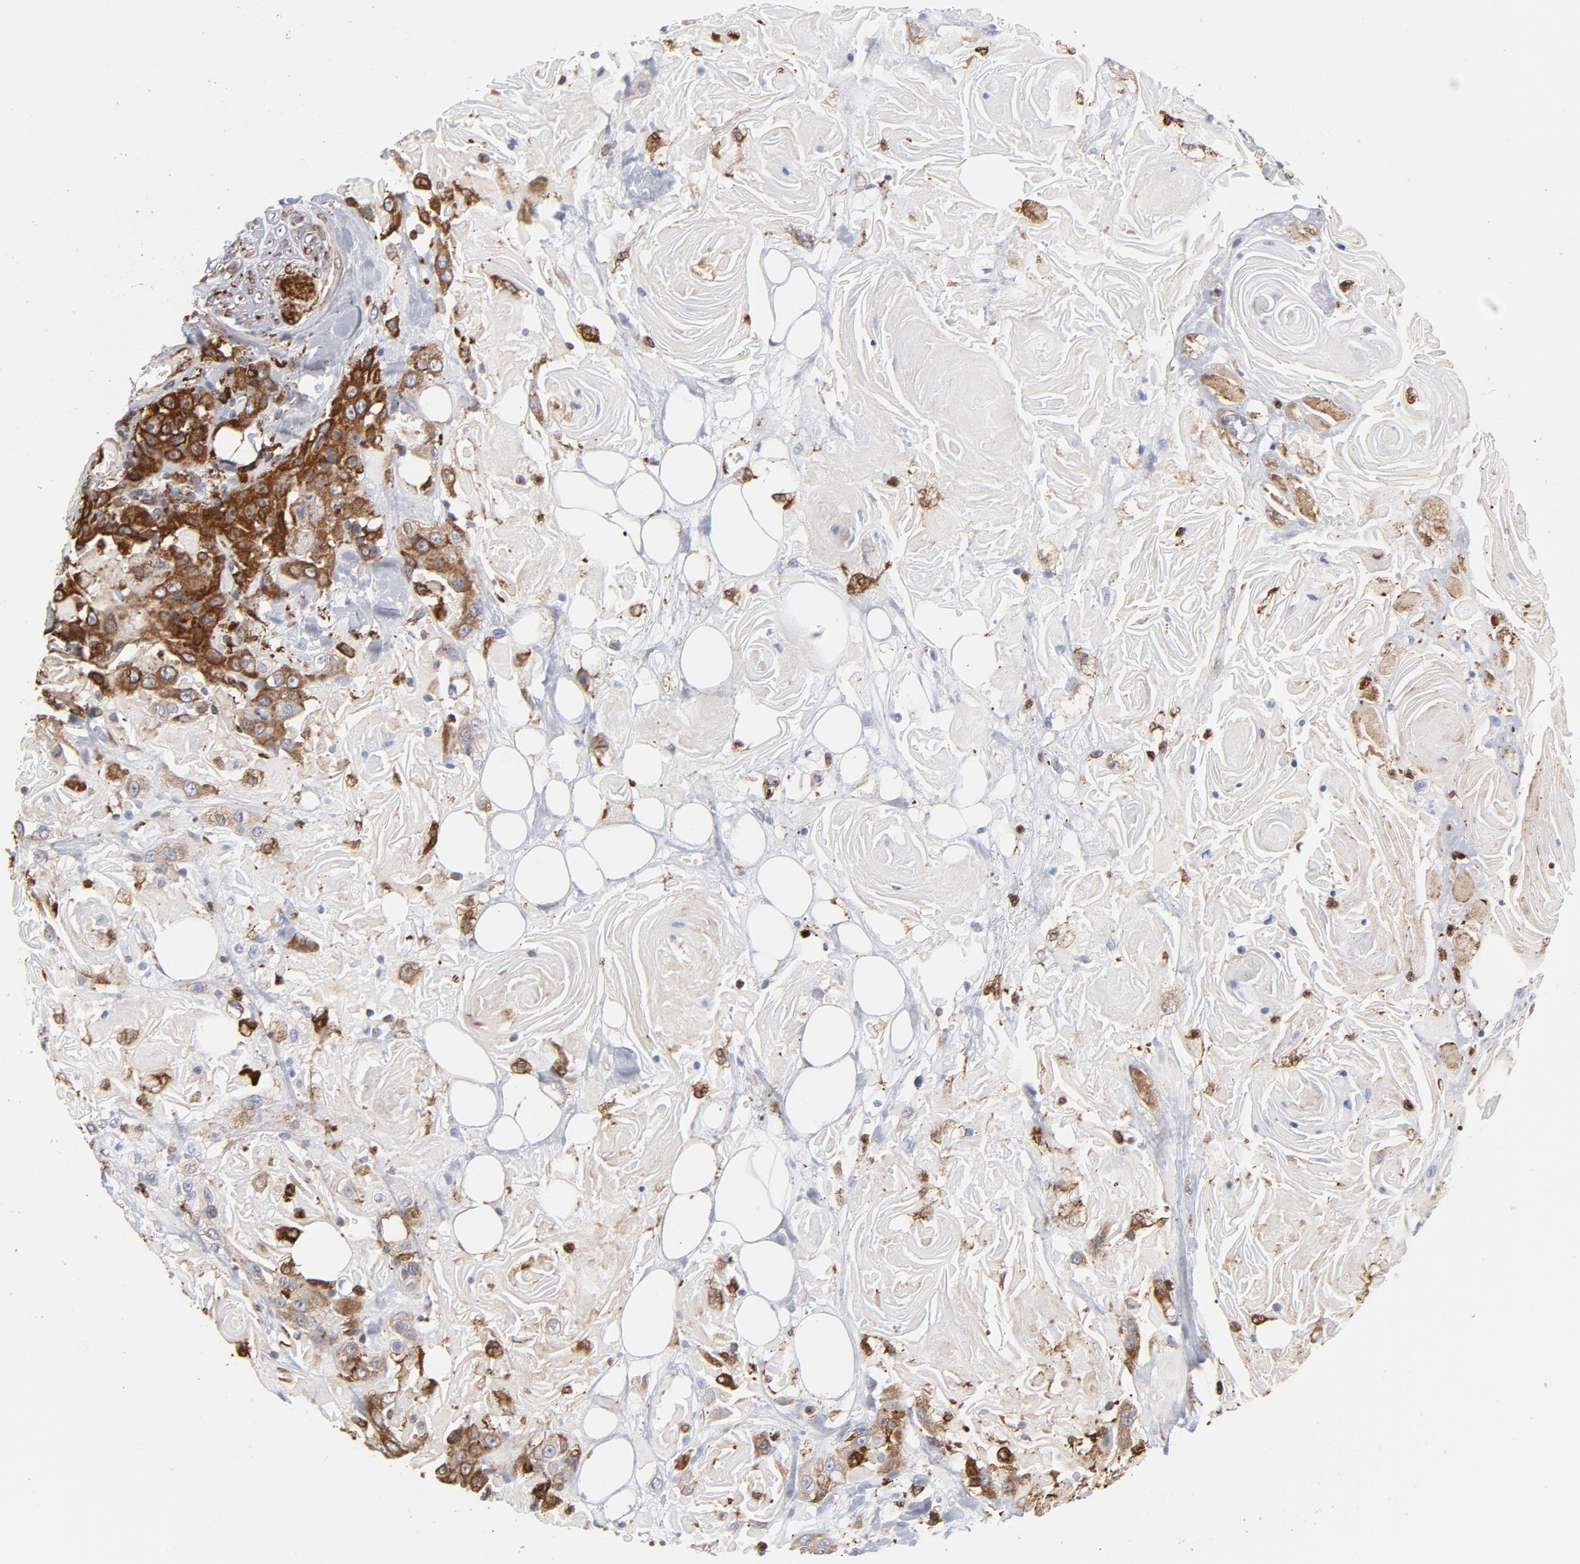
{"staining": {"intensity": "strong", "quantity": ">75%", "location": "cytoplasmic/membranous"}, "tissue": "head and neck cancer", "cell_type": "Tumor cells", "image_type": "cancer", "snomed": [{"axis": "morphology", "description": "Squamous cell carcinoma, NOS"}, {"axis": "topography", "description": "Head-Neck"}], "caption": "Immunohistochemical staining of head and neck cancer (squamous cell carcinoma) displays strong cytoplasmic/membranous protein staining in approximately >75% of tumor cells. (DAB (3,3'-diaminobenzidine) IHC, brown staining for protein, blue staining for nuclei).", "gene": "CANX", "patient": {"sex": "female", "age": 84}}